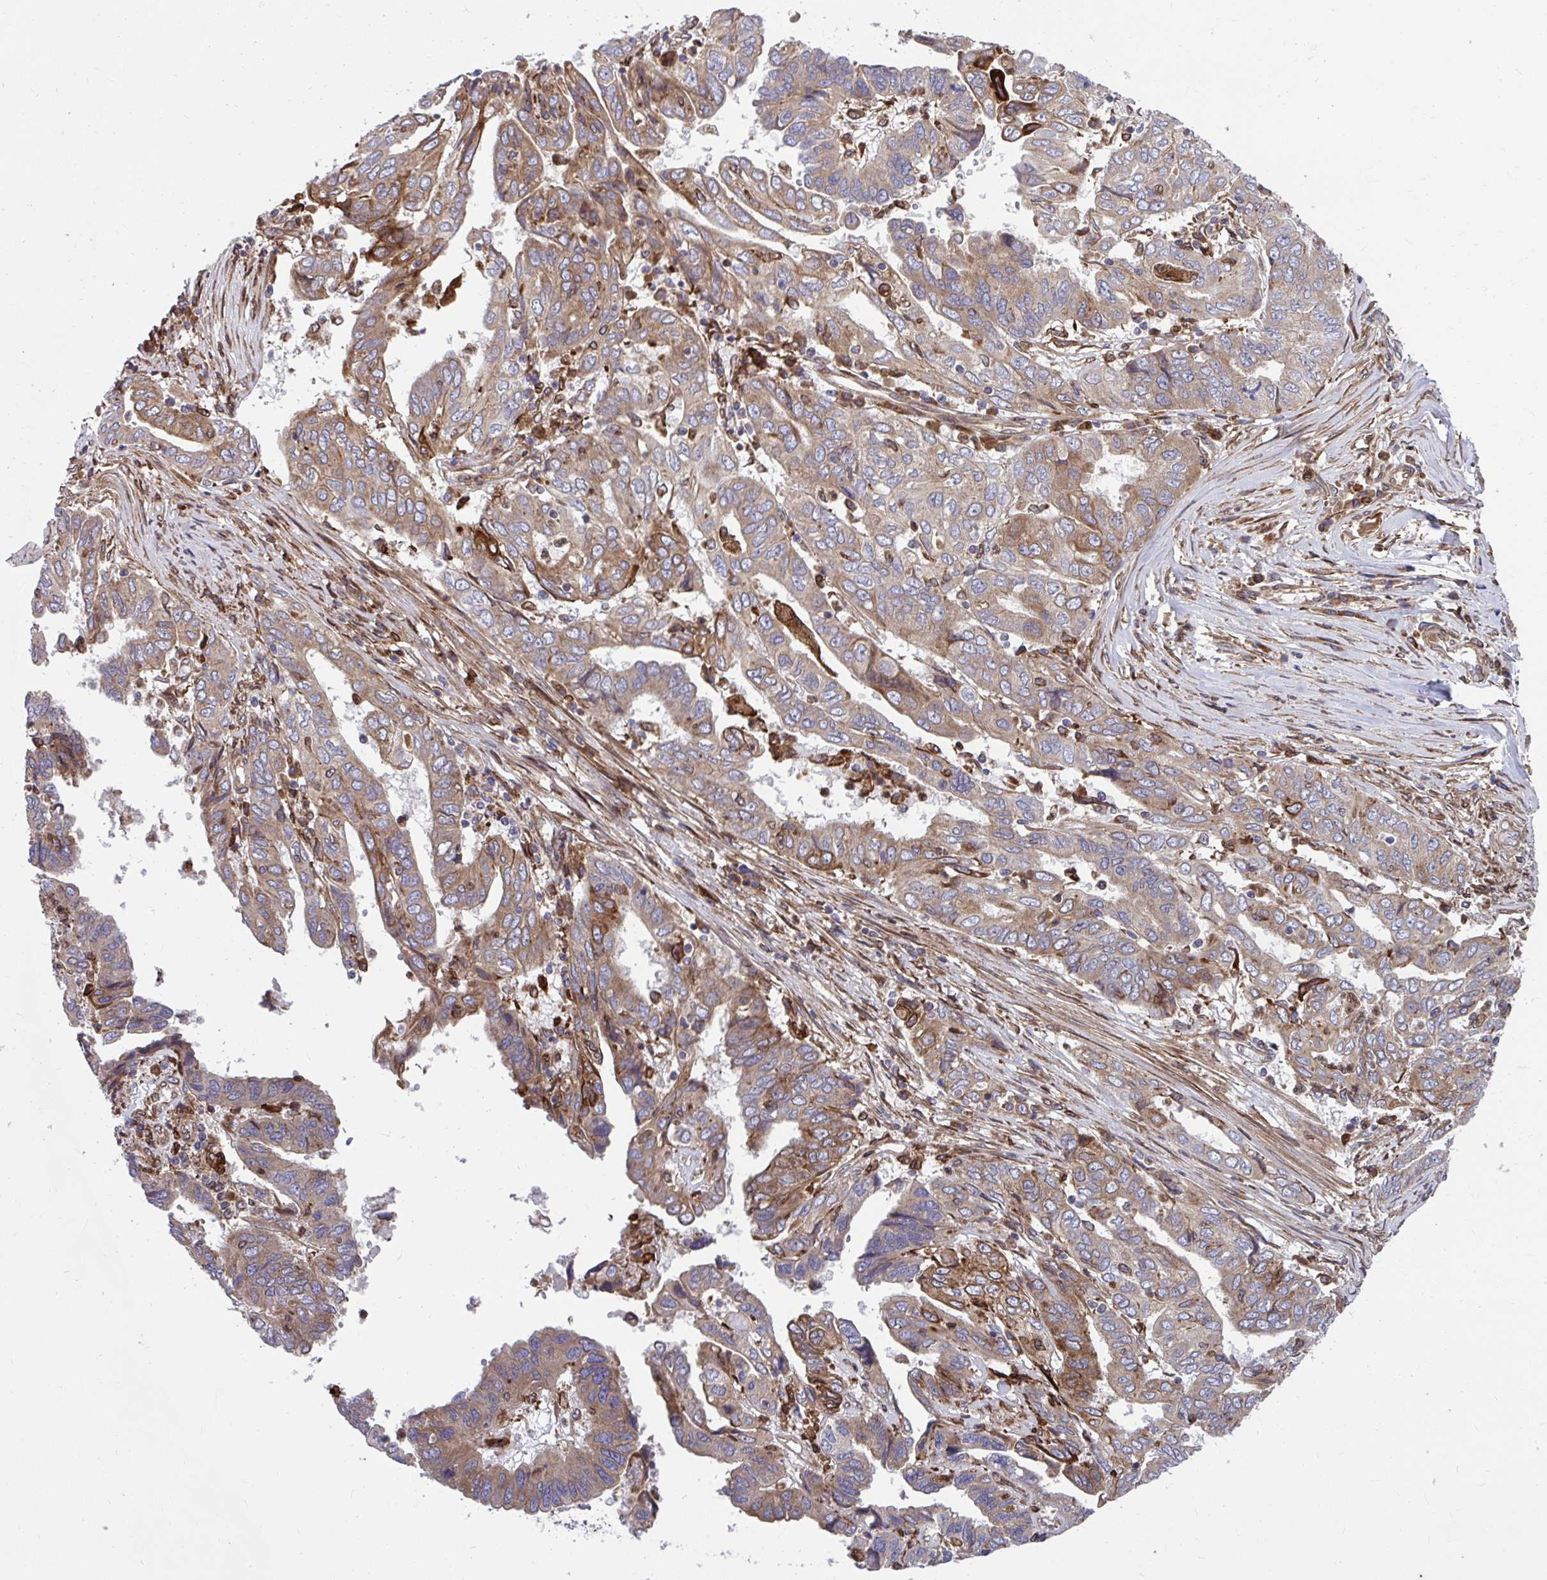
{"staining": {"intensity": "moderate", "quantity": "25%-75%", "location": "cytoplasmic/membranous"}, "tissue": "ovarian cancer", "cell_type": "Tumor cells", "image_type": "cancer", "snomed": [{"axis": "morphology", "description": "Cystadenocarcinoma, serous, NOS"}, {"axis": "topography", "description": "Ovary"}], "caption": "The image shows a brown stain indicating the presence of a protein in the cytoplasmic/membranous of tumor cells in ovarian cancer. The protein is shown in brown color, while the nuclei are stained blue.", "gene": "STIM2", "patient": {"sex": "female", "age": 79}}